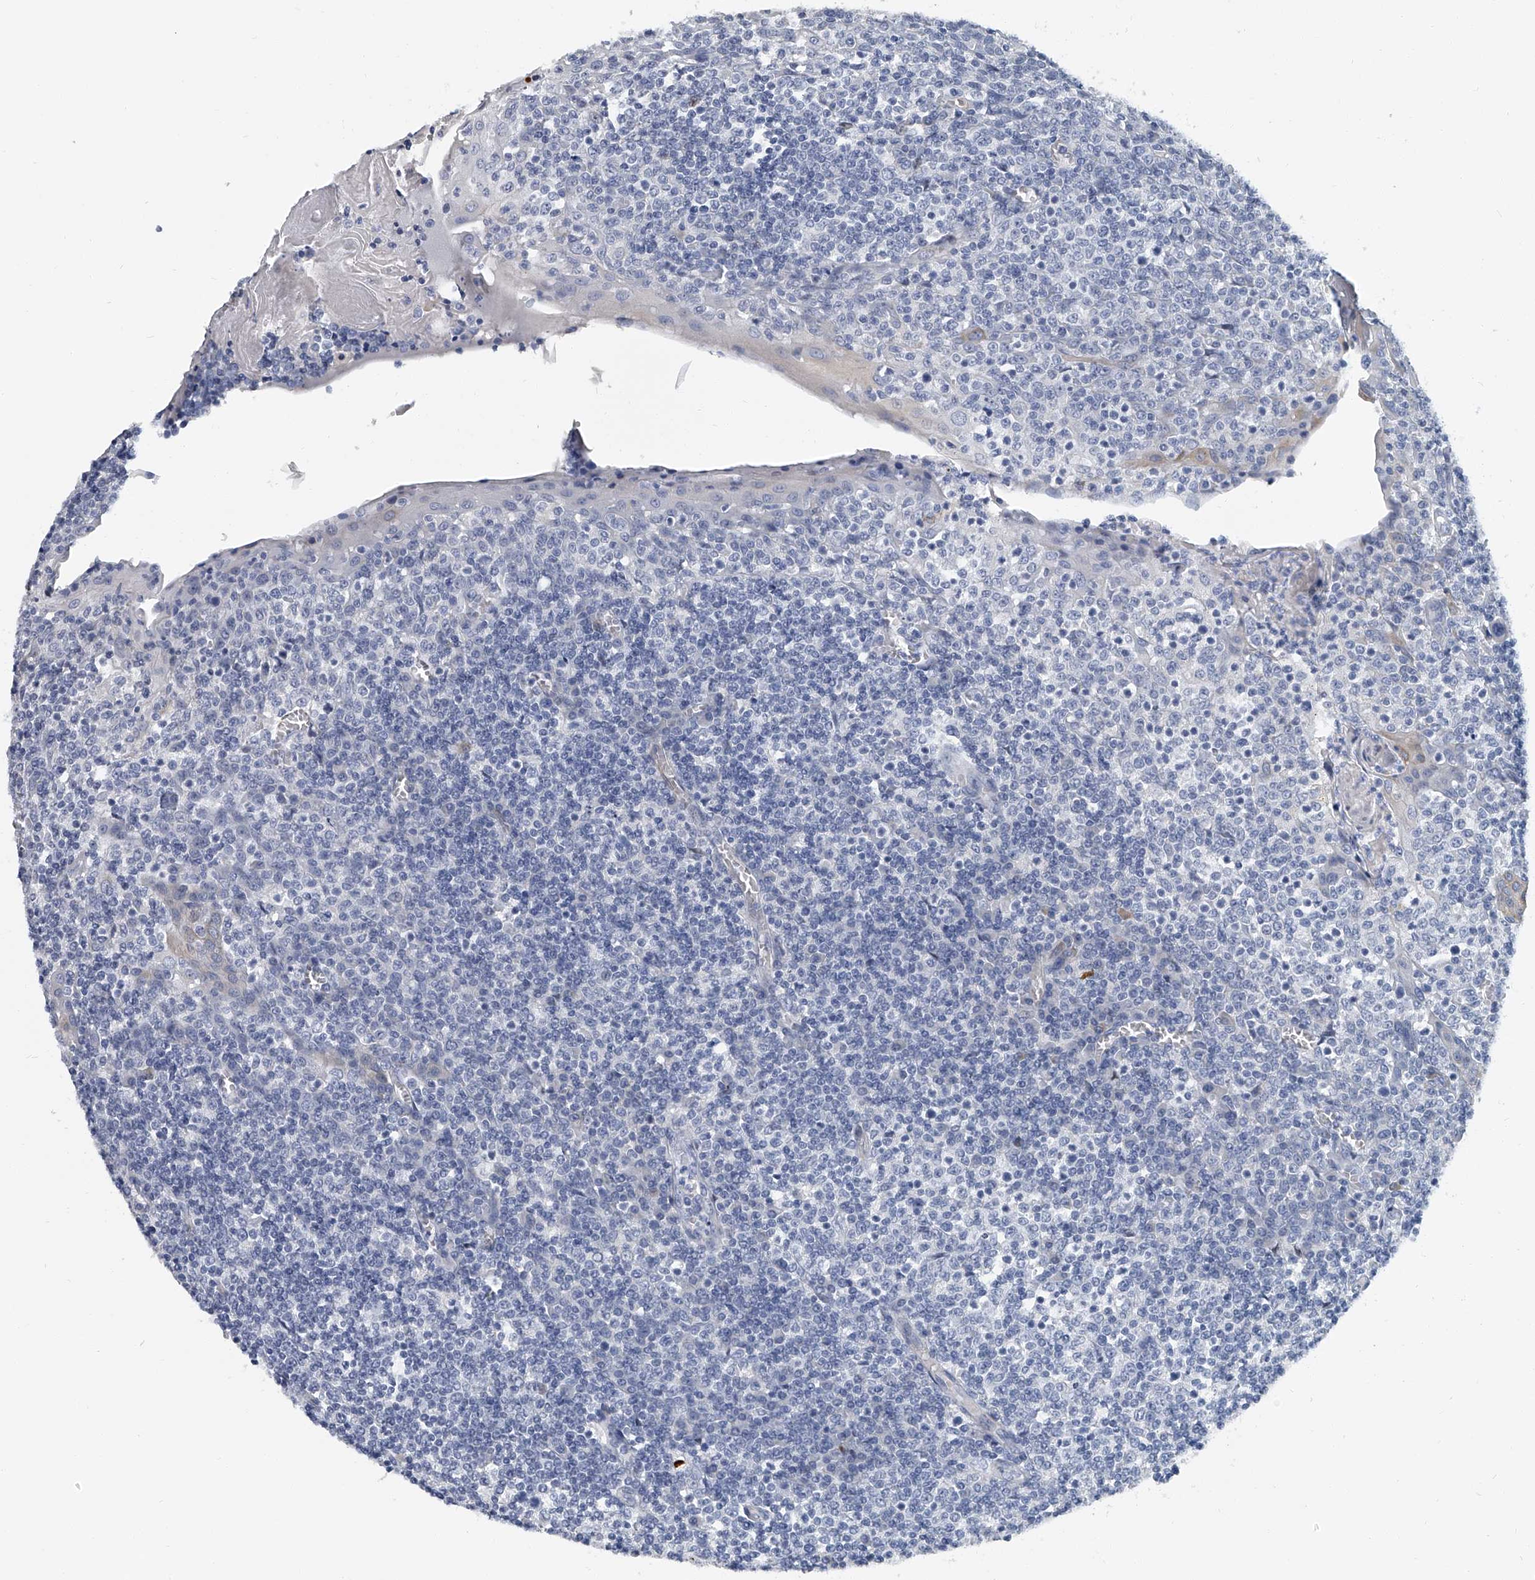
{"staining": {"intensity": "negative", "quantity": "none", "location": "none"}, "tissue": "tonsil", "cell_type": "Germinal center cells", "image_type": "normal", "snomed": [{"axis": "morphology", "description": "Normal tissue, NOS"}, {"axis": "topography", "description": "Tonsil"}], "caption": "This is a micrograph of immunohistochemistry staining of unremarkable tonsil, which shows no expression in germinal center cells.", "gene": "KIRREL1", "patient": {"sex": "female", "age": 19}}